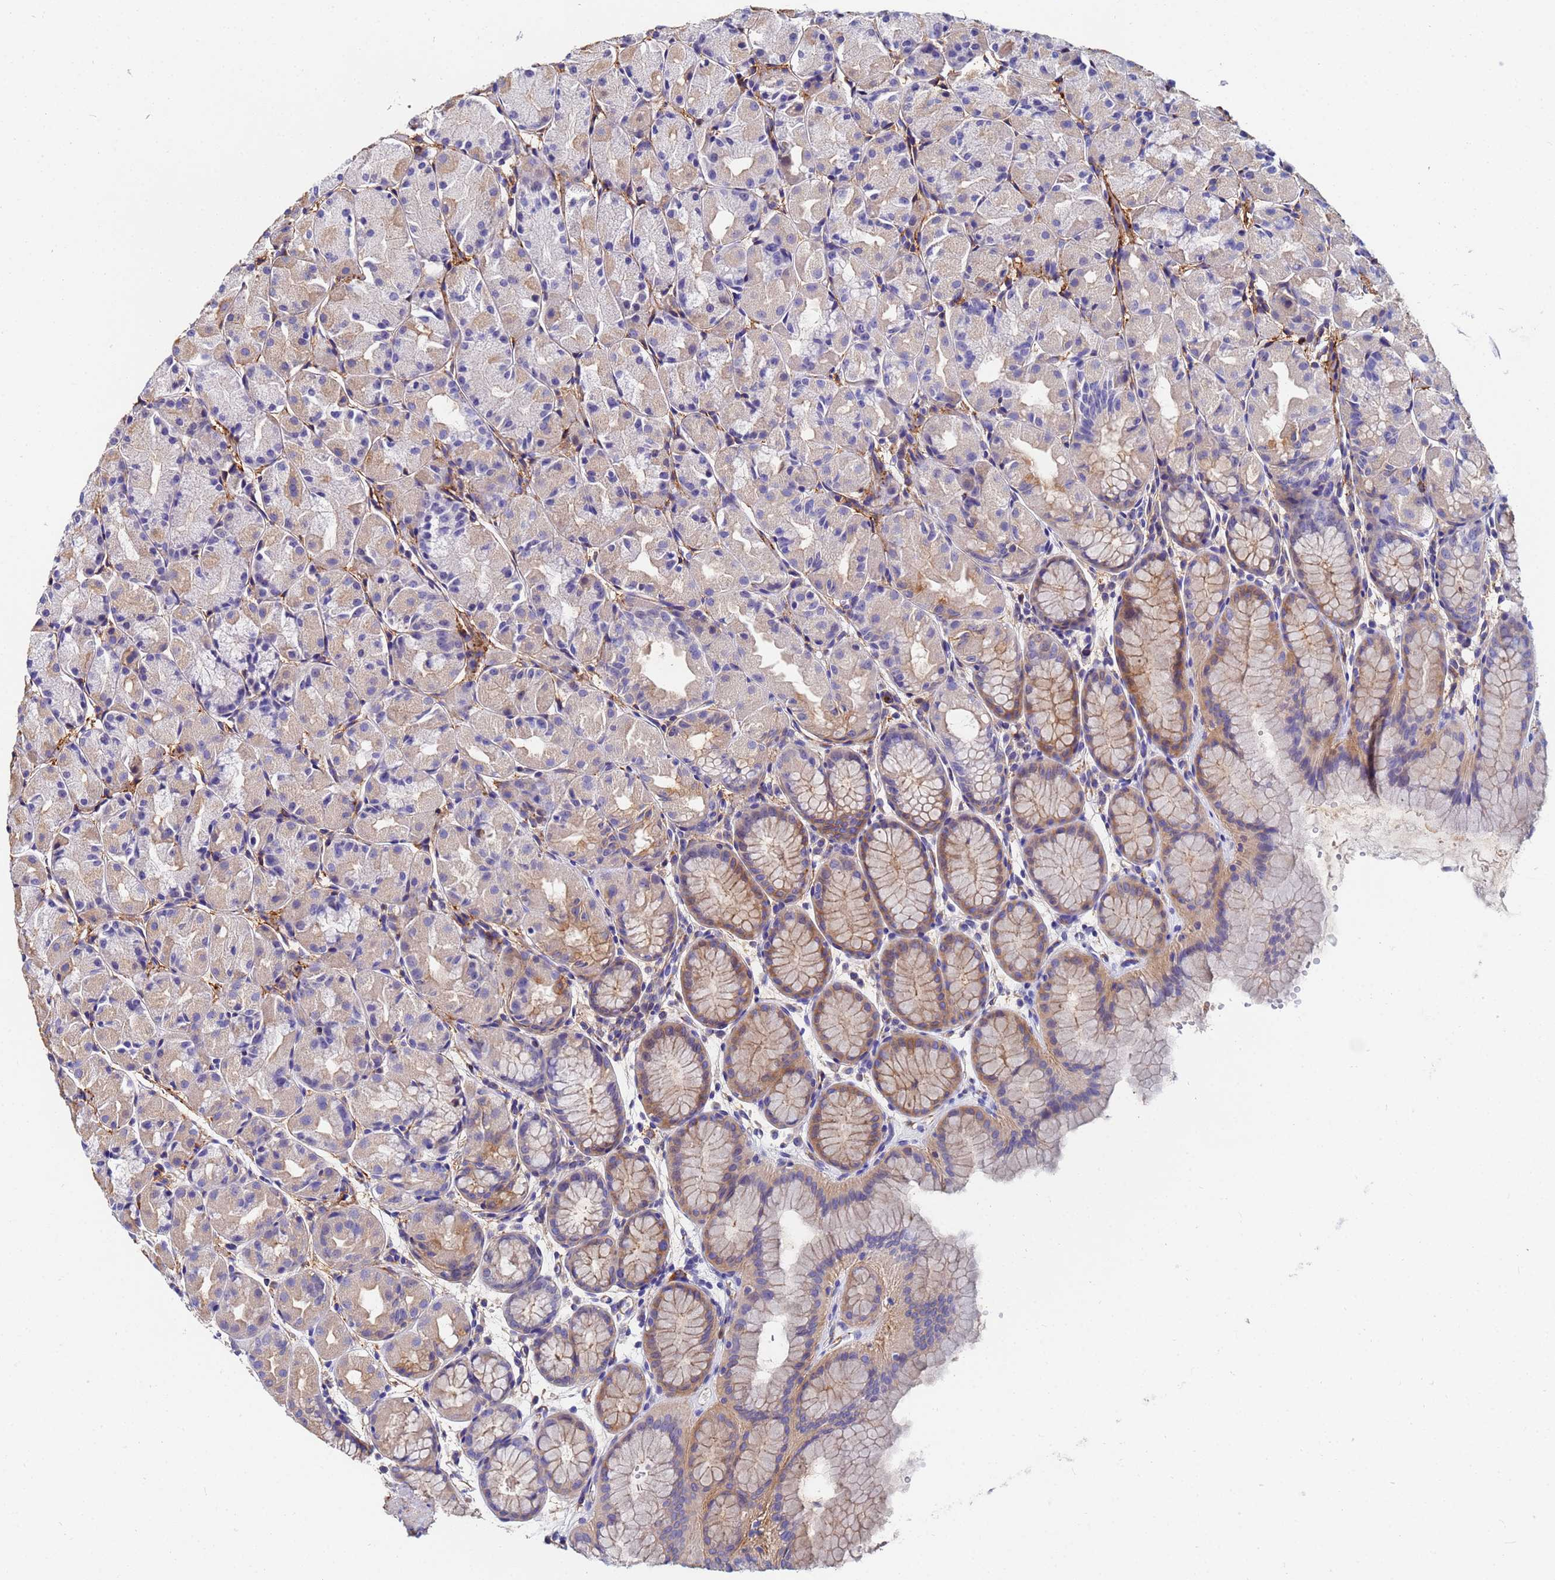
{"staining": {"intensity": "moderate", "quantity": "25%-75%", "location": "cytoplasmic/membranous"}, "tissue": "stomach", "cell_type": "Glandular cells", "image_type": "normal", "snomed": [{"axis": "morphology", "description": "Normal tissue, NOS"}, {"axis": "topography", "description": "Stomach, upper"}], "caption": "An image of stomach stained for a protein exhibits moderate cytoplasmic/membranous brown staining in glandular cells.", "gene": "BASP1", "patient": {"sex": "male", "age": 47}}